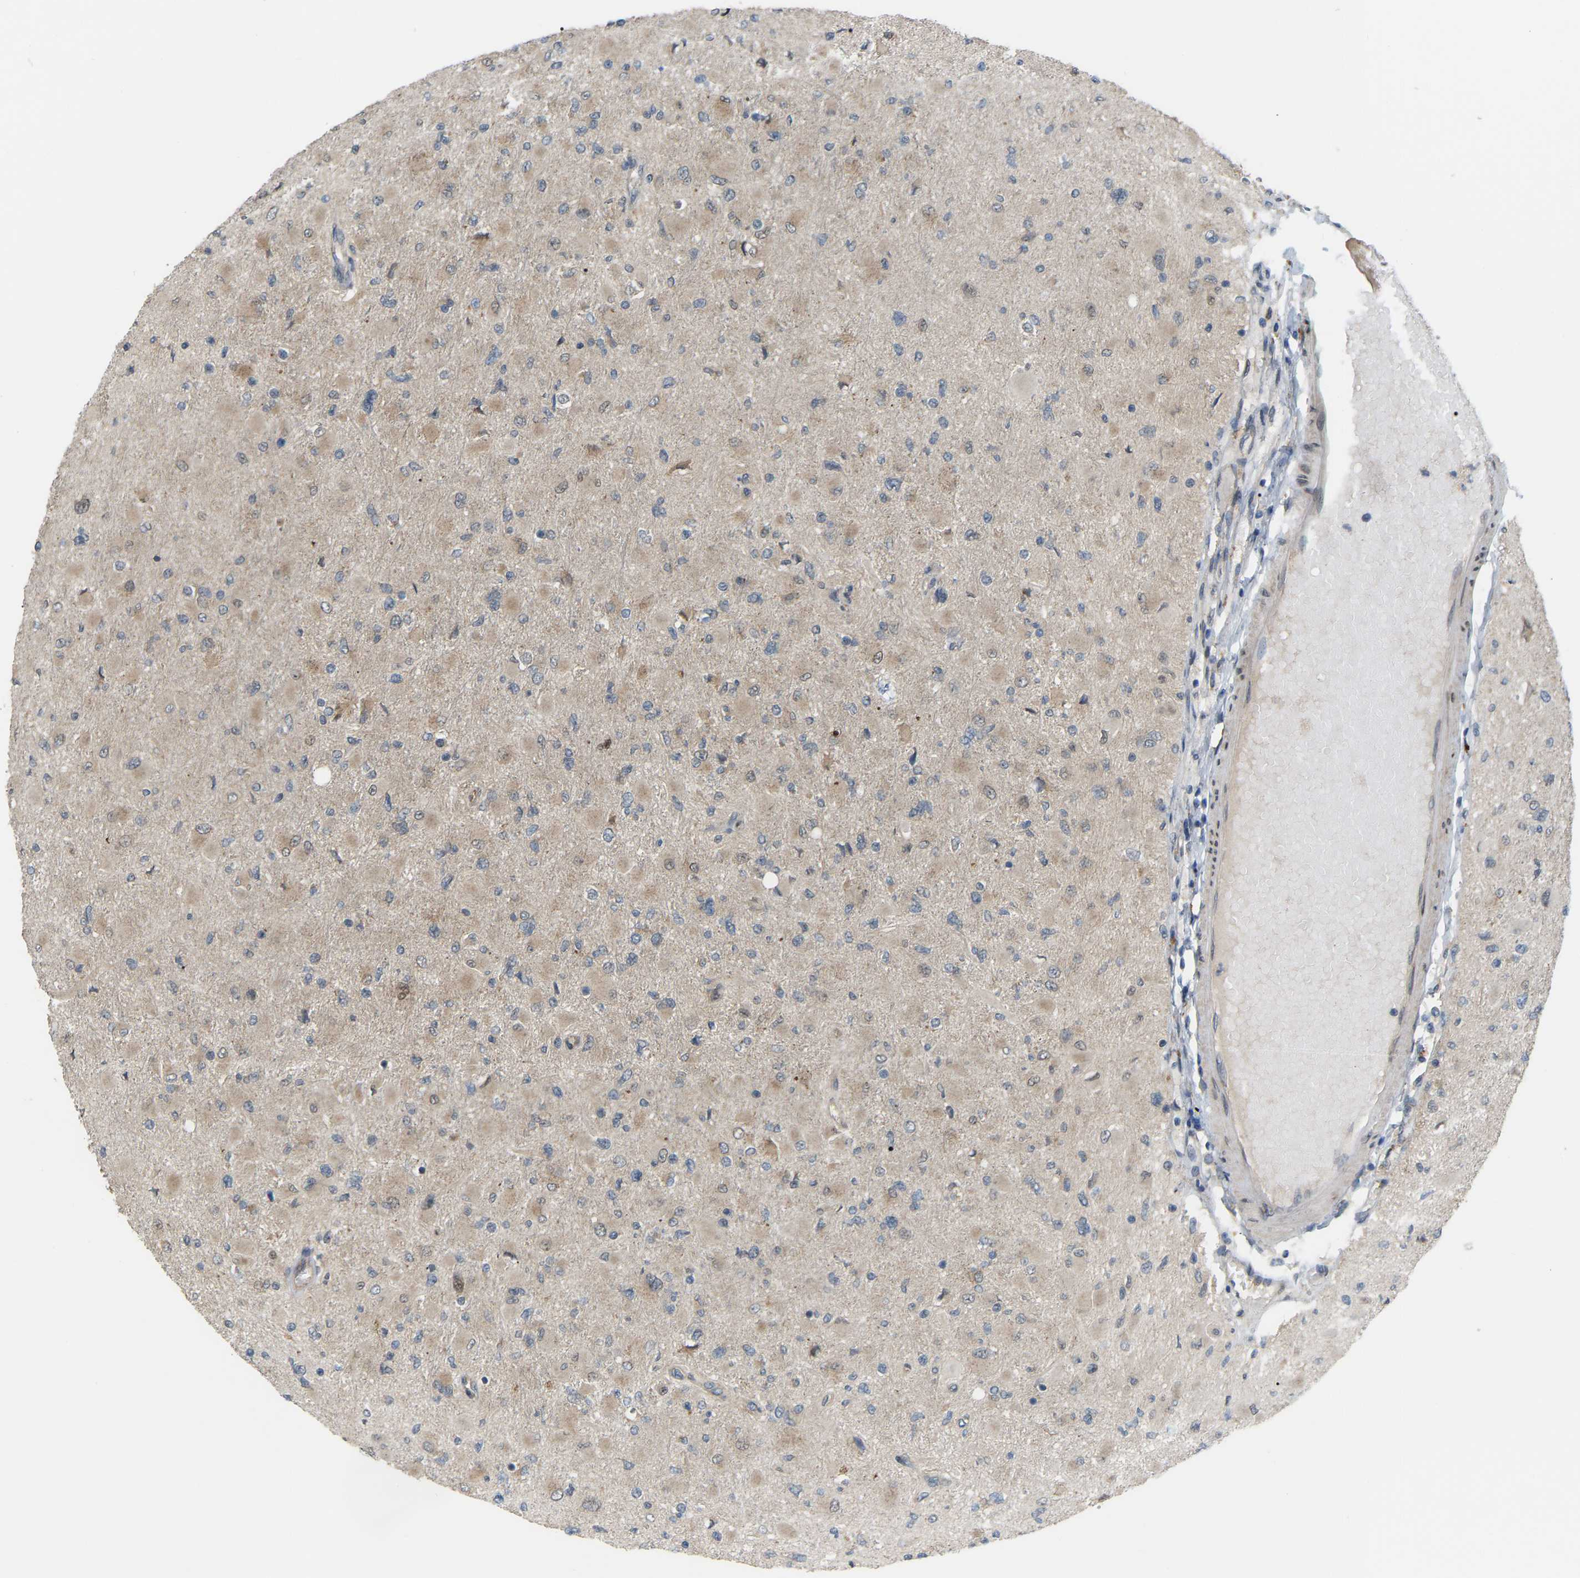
{"staining": {"intensity": "weak", "quantity": "<25%", "location": "cytoplasmic/membranous"}, "tissue": "glioma", "cell_type": "Tumor cells", "image_type": "cancer", "snomed": [{"axis": "morphology", "description": "Glioma, malignant, High grade"}, {"axis": "topography", "description": "Cerebral cortex"}], "caption": "An image of malignant high-grade glioma stained for a protein shows no brown staining in tumor cells.", "gene": "CROT", "patient": {"sex": "female", "age": 36}}